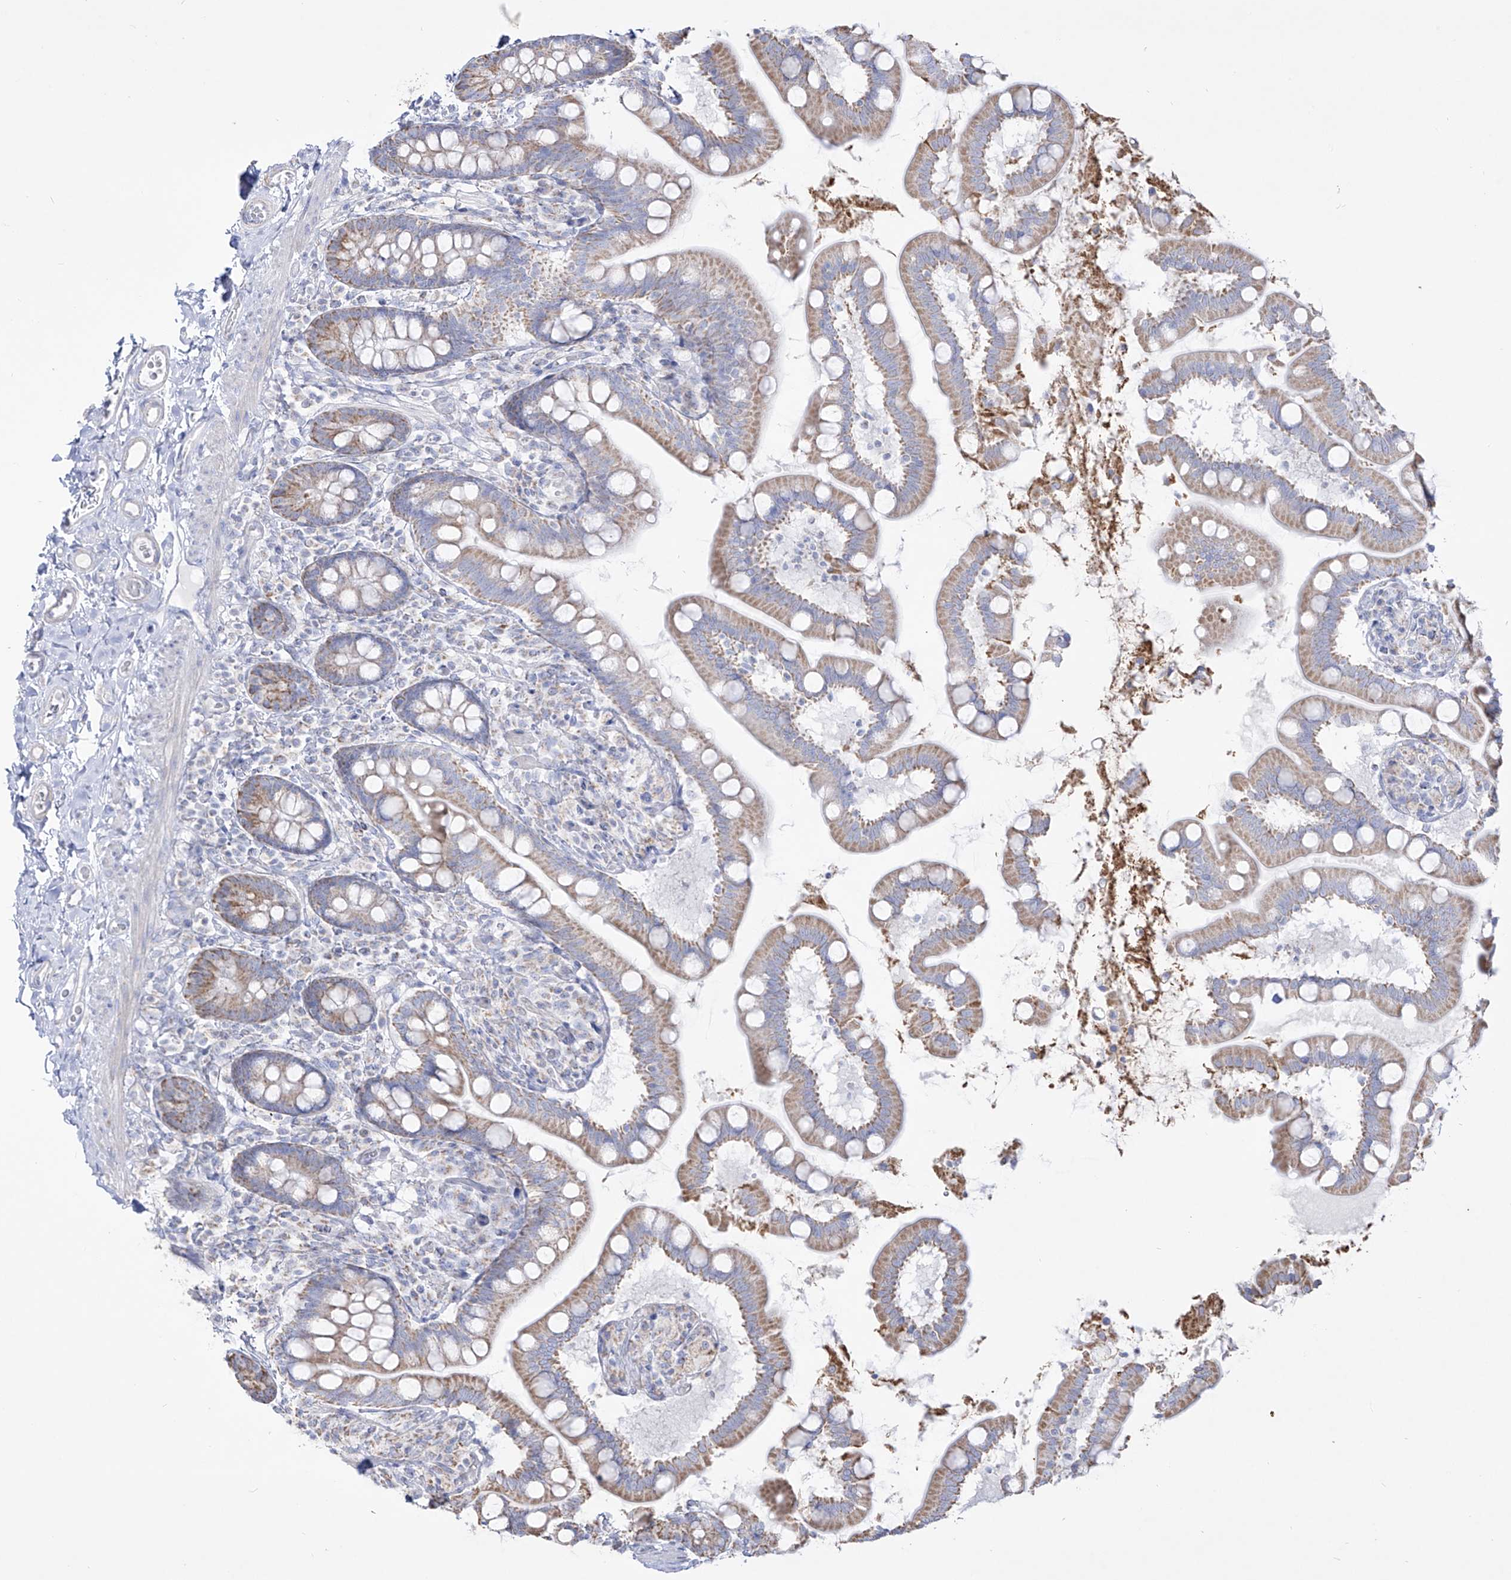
{"staining": {"intensity": "moderate", "quantity": ">75%", "location": "cytoplasmic/membranous"}, "tissue": "small intestine", "cell_type": "Glandular cells", "image_type": "normal", "snomed": [{"axis": "morphology", "description": "Normal tissue, NOS"}, {"axis": "topography", "description": "Small intestine"}], "caption": "Normal small intestine exhibits moderate cytoplasmic/membranous positivity in about >75% of glandular cells (brown staining indicates protein expression, while blue staining denotes nuclei)..", "gene": "RCHY1", "patient": {"sex": "female", "age": 64}}